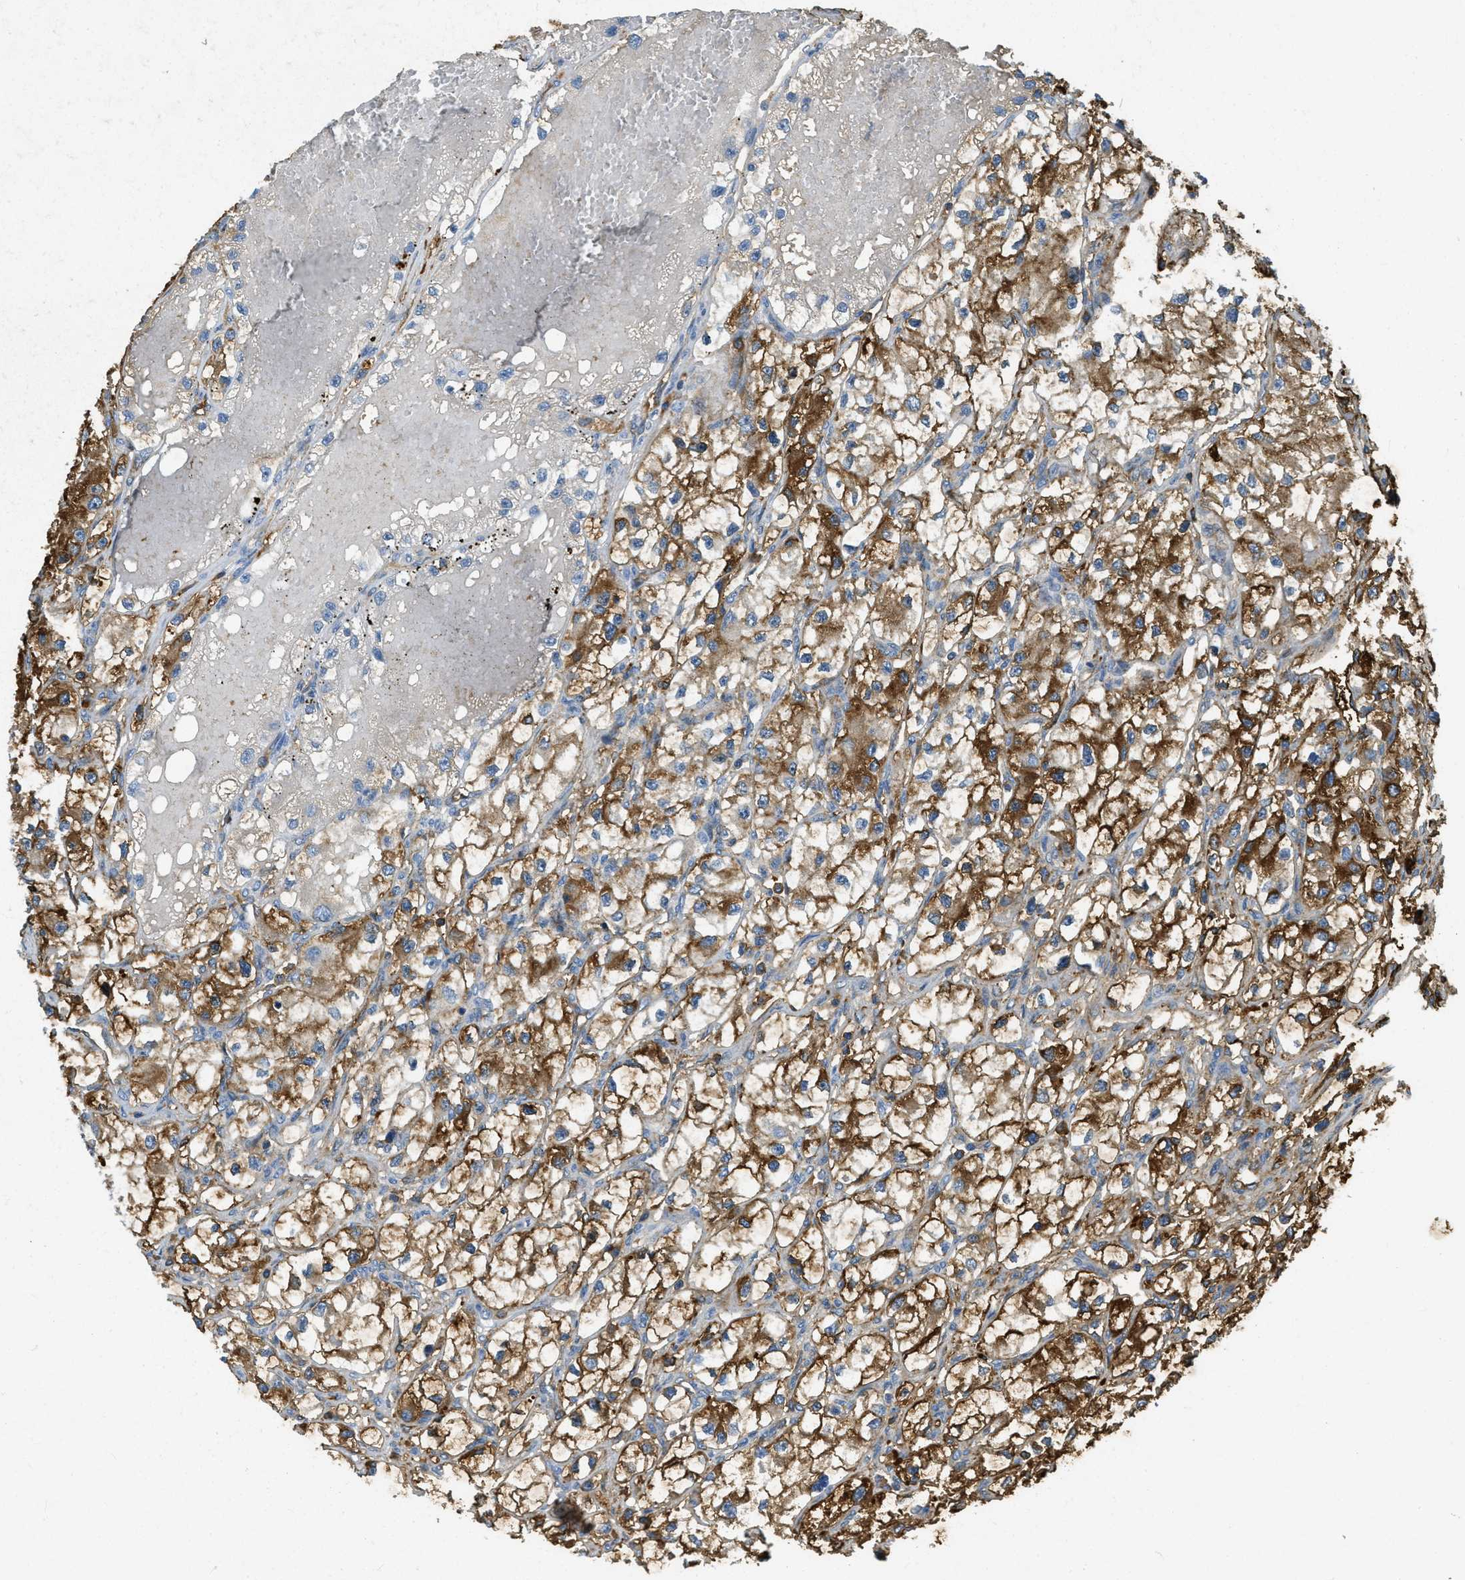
{"staining": {"intensity": "moderate", "quantity": ">75%", "location": "cytoplasmic/membranous"}, "tissue": "renal cancer", "cell_type": "Tumor cells", "image_type": "cancer", "snomed": [{"axis": "morphology", "description": "Adenocarcinoma, NOS"}, {"axis": "topography", "description": "Kidney"}], "caption": "The immunohistochemical stain highlights moderate cytoplasmic/membranous expression in tumor cells of renal cancer tissue. (DAB IHC, brown staining for protein, blue staining for nuclei).", "gene": "PRTN3", "patient": {"sex": "female", "age": 57}}